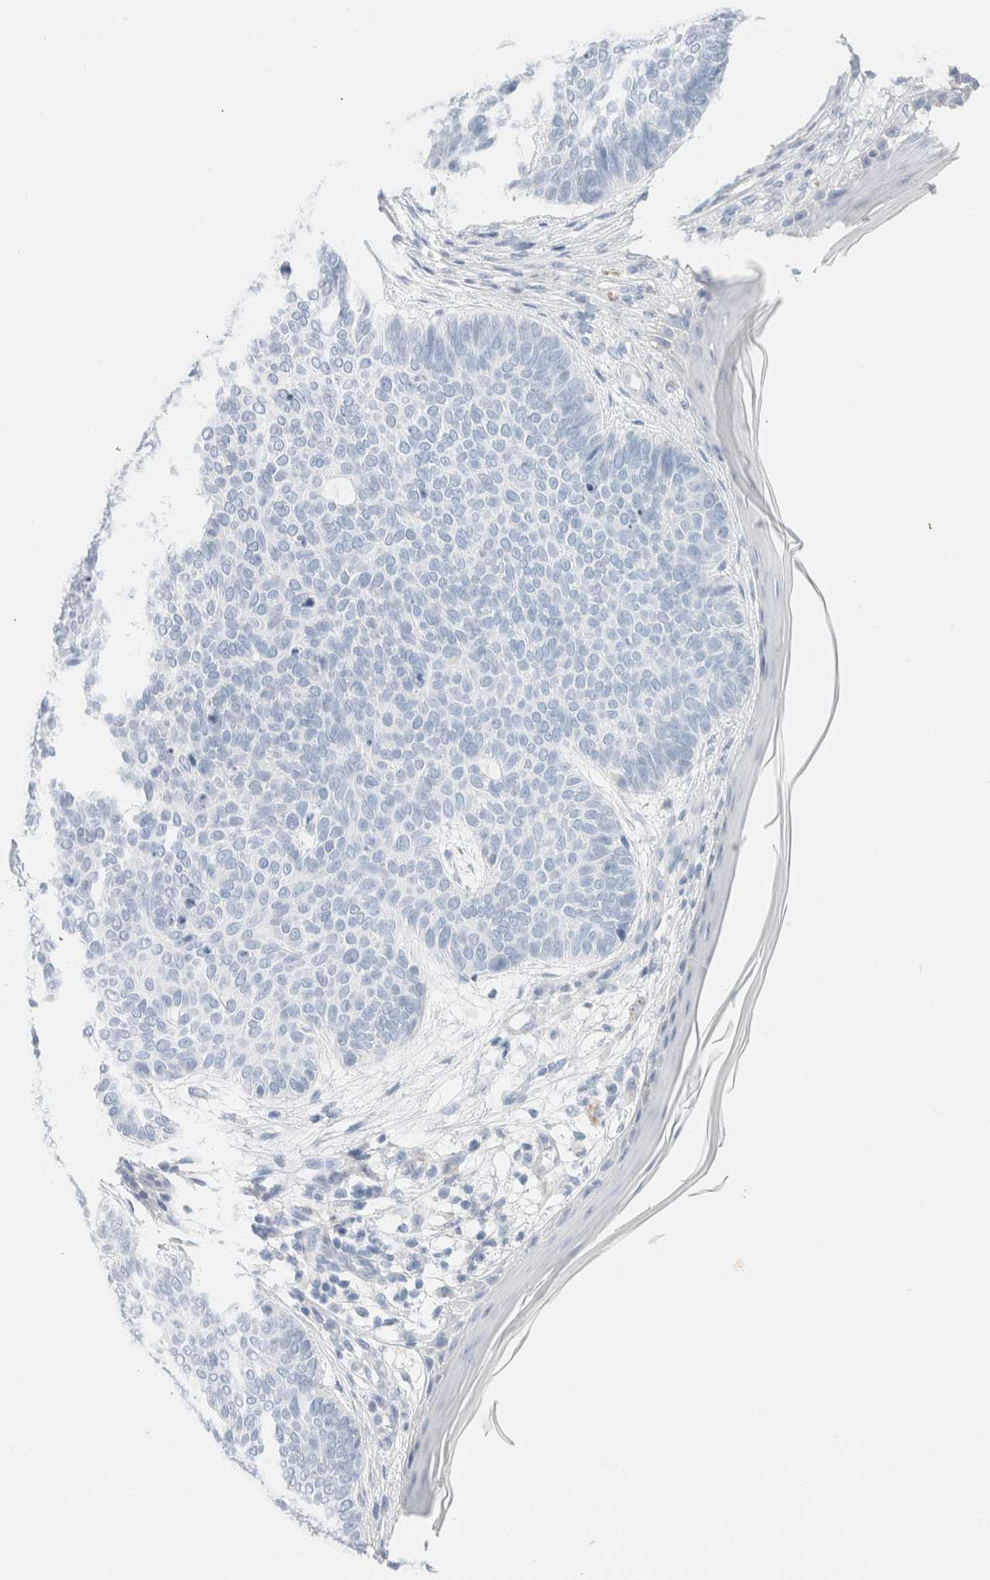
{"staining": {"intensity": "negative", "quantity": "none", "location": "none"}, "tissue": "skin cancer", "cell_type": "Tumor cells", "image_type": "cancer", "snomed": [{"axis": "morphology", "description": "Normal tissue, NOS"}, {"axis": "morphology", "description": "Basal cell carcinoma"}, {"axis": "topography", "description": "Skin"}], "caption": "Human skin cancer stained for a protein using immunohistochemistry (IHC) displays no positivity in tumor cells.", "gene": "CPQ", "patient": {"sex": "male", "age": 50}}